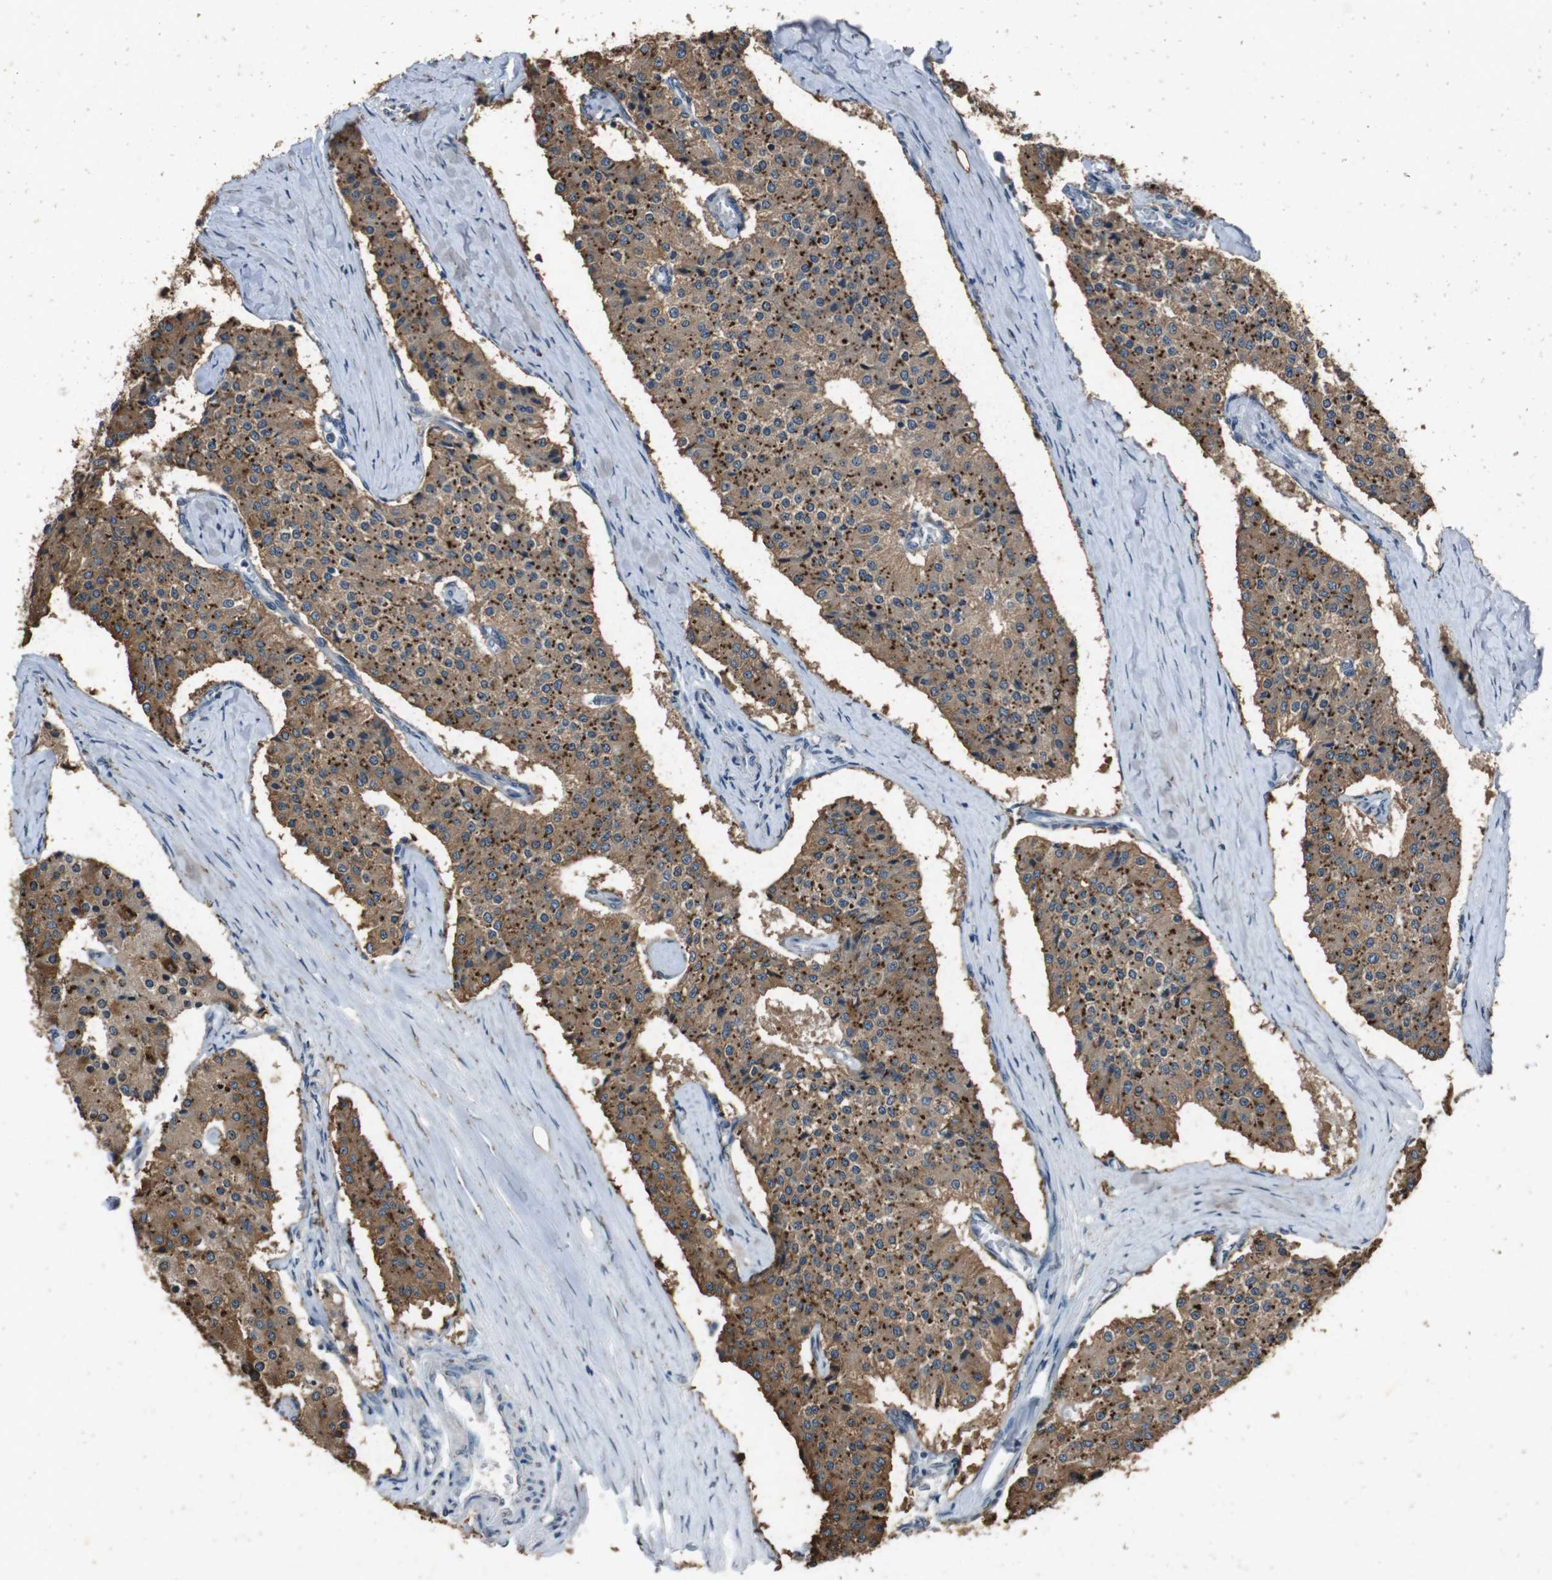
{"staining": {"intensity": "strong", "quantity": ">75%", "location": "cytoplasmic/membranous"}, "tissue": "carcinoid", "cell_type": "Tumor cells", "image_type": "cancer", "snomed": [{"axis": "morphology", "description": "Carcinoid, malignant, NOS"}, {"axis": "topography", "description": "Colon"}], "caption": "DAB (3,3'-diaminobenzidine) immunohistochemical staining of human malignant carcinoid displays strong cytoplasmic/membranous protein positivity in approximately >75% of tumor cells.", "gene": "STBD1", "patient": {"sex": "female", "age": 52}}